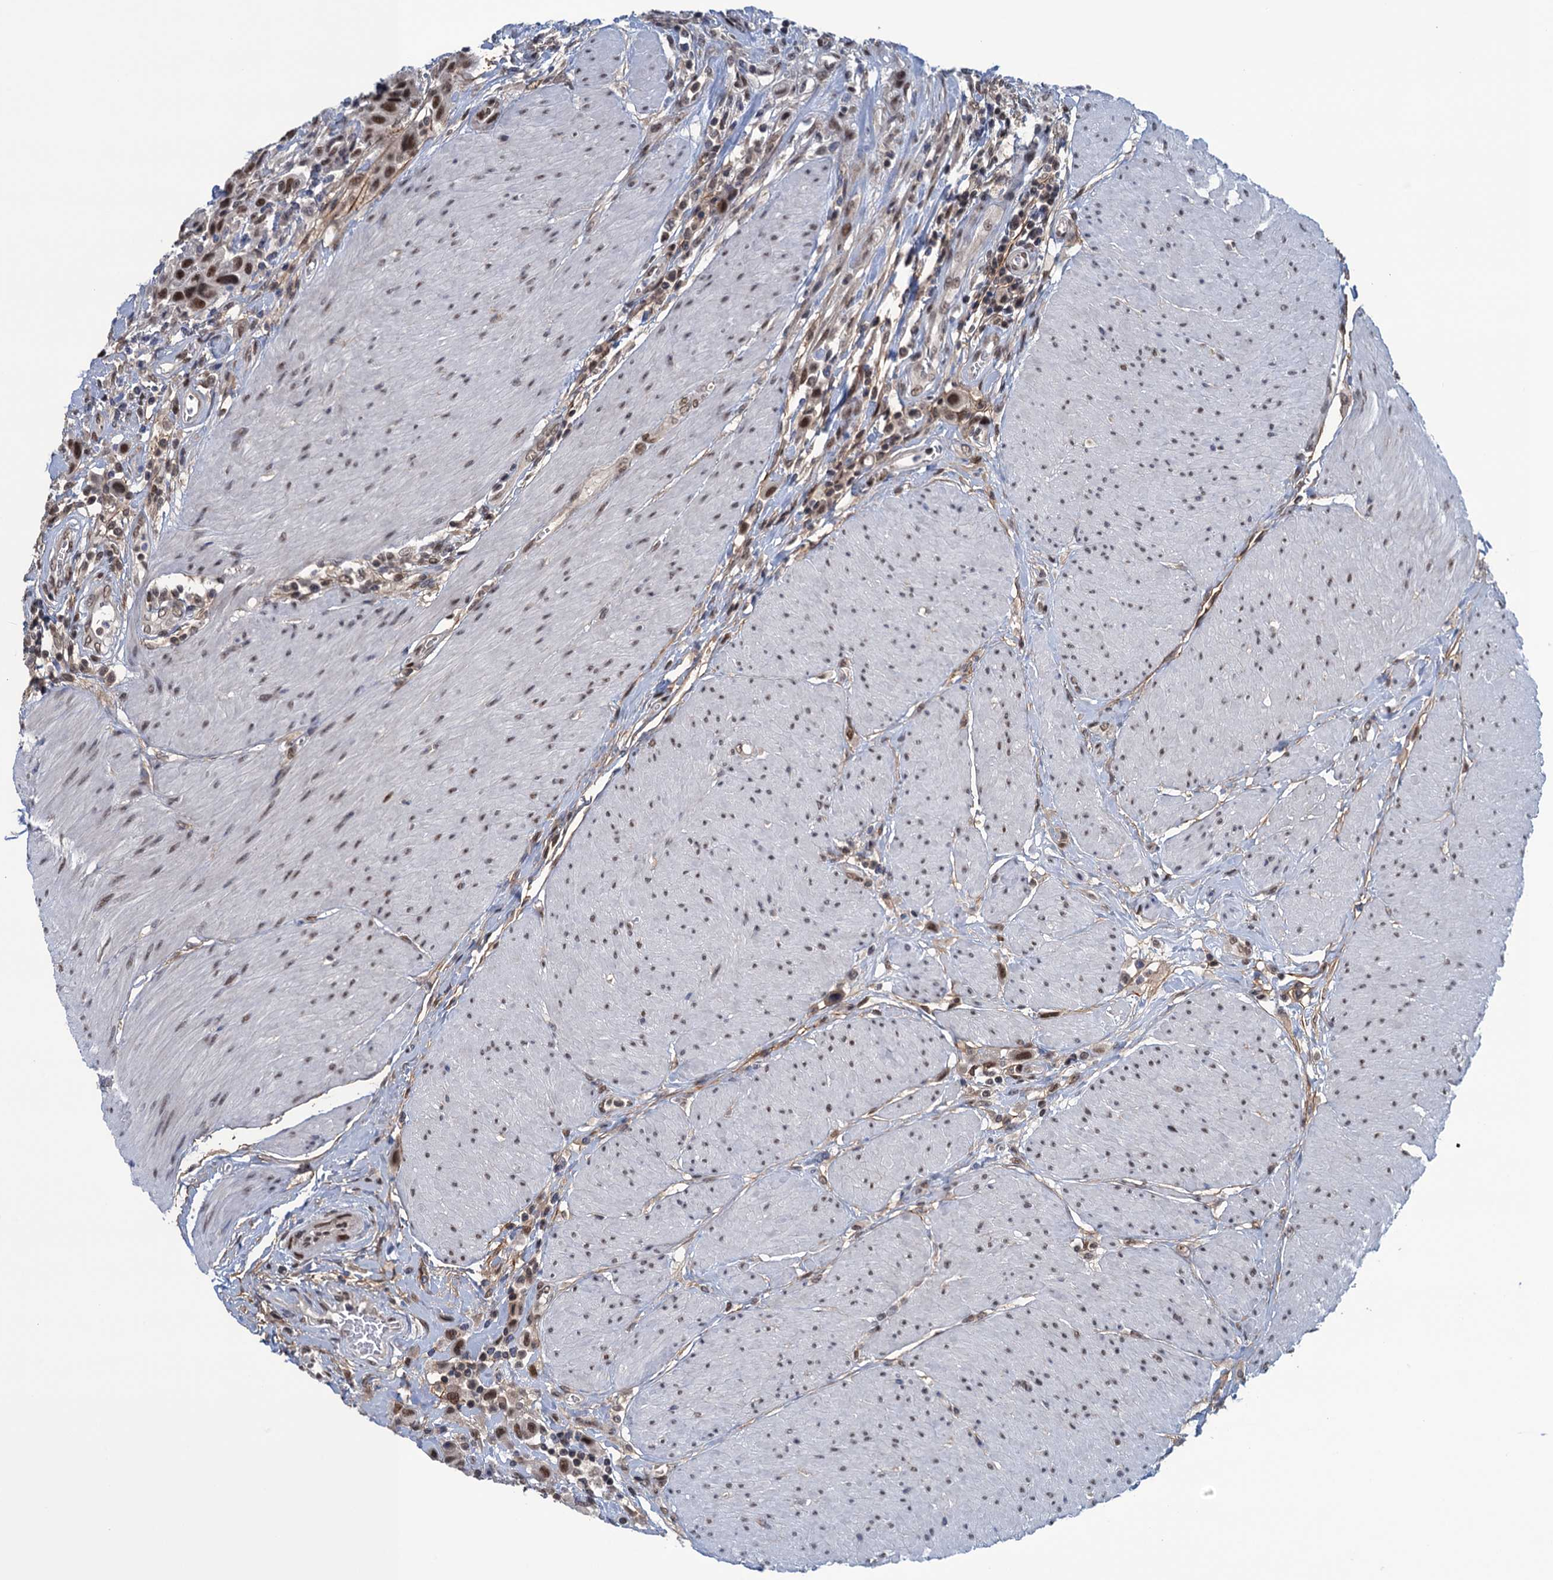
{"staining": {"intensity": "moderate", "quantity": ">75%", "location": "nuclear"}, "tissue": "urothelial cancer", "cell_type": "Tumor cells", "image_type": "cancer", "snomed": [{"axis": "morphology", "description": "Urothelial carcinoma, High grade"}, {"axis": "topography", "description": "Urinary bladder"}], "caption": "Protein positivity by immunohistochemistry demonstrates moderate nuclear staining in about >75% of tumor cells in urothelial cancer. The protein of interest is stained brown, and the nuclei are stained in blue (DAB (3,3'-diaminobenzidine) IHC with brightfield microscopy, high magnification).", "gene": "SAE1", "patient": {"sex": "male", "age": 50}}